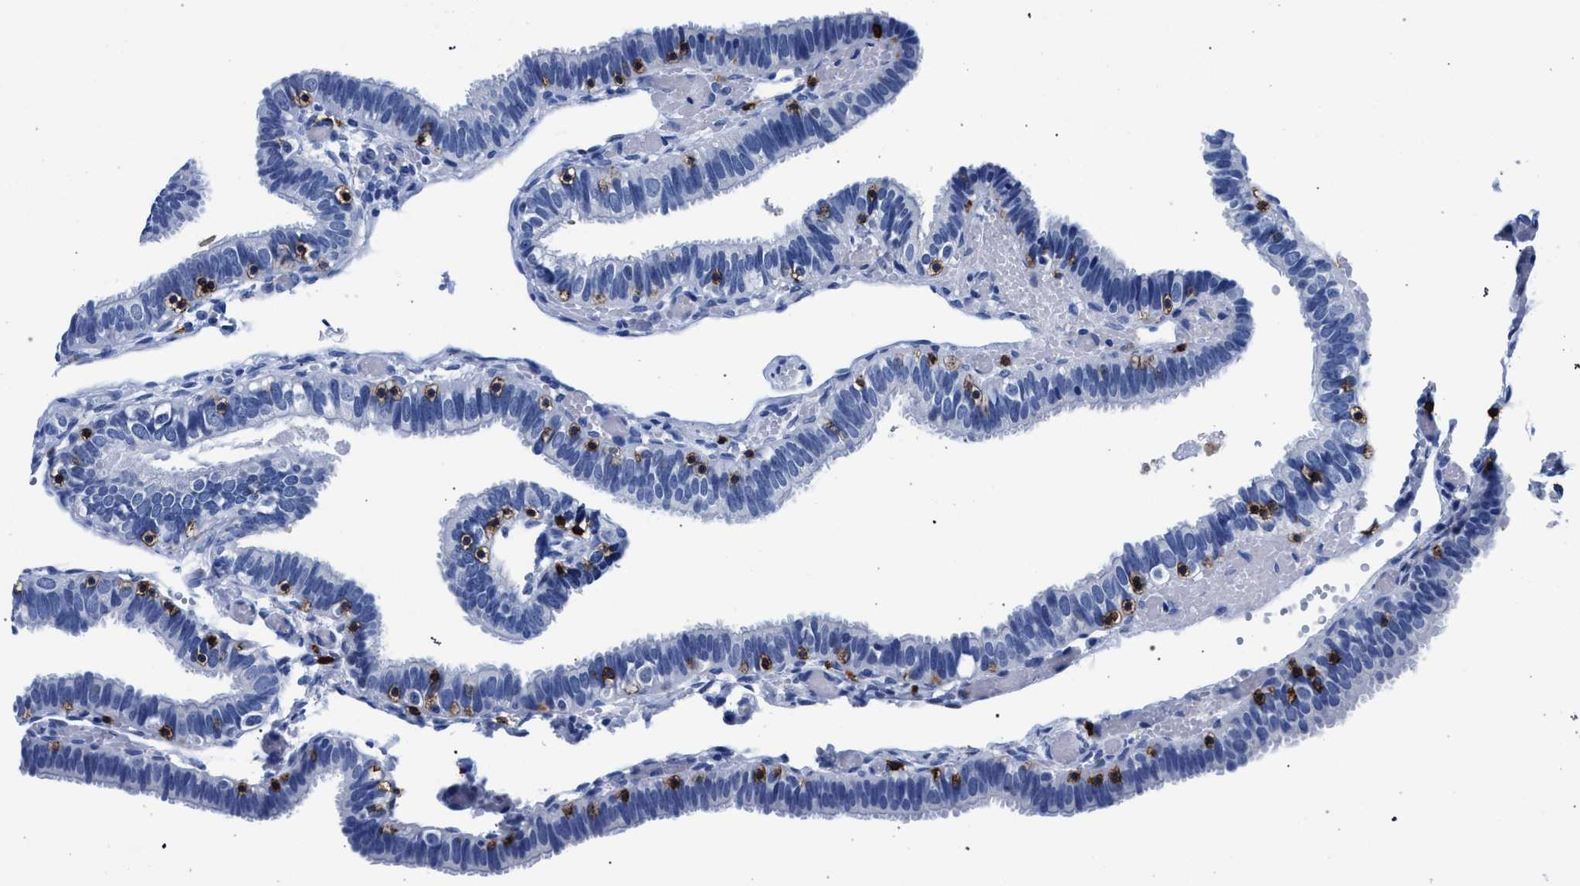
{"staining": {"intensity": "negative", "quantity": "none", "location": "none"}, "tissue": "fallopian tube", "cell_type": "Glandular cells", "image_type": "normal", "snomed": [{"axis": "morphology", "description": "Normal tissue, NOS"}, {"axis": "topography", "description": "Fallopian tube"}], "caption": "Immunohistochemistry image of unremarkable fallopian tube stained for a protein (brown), which exhibits no staining in glandular cells.", "gene": "KLRK1", "patient": {"sex": "female", "age": 46}}